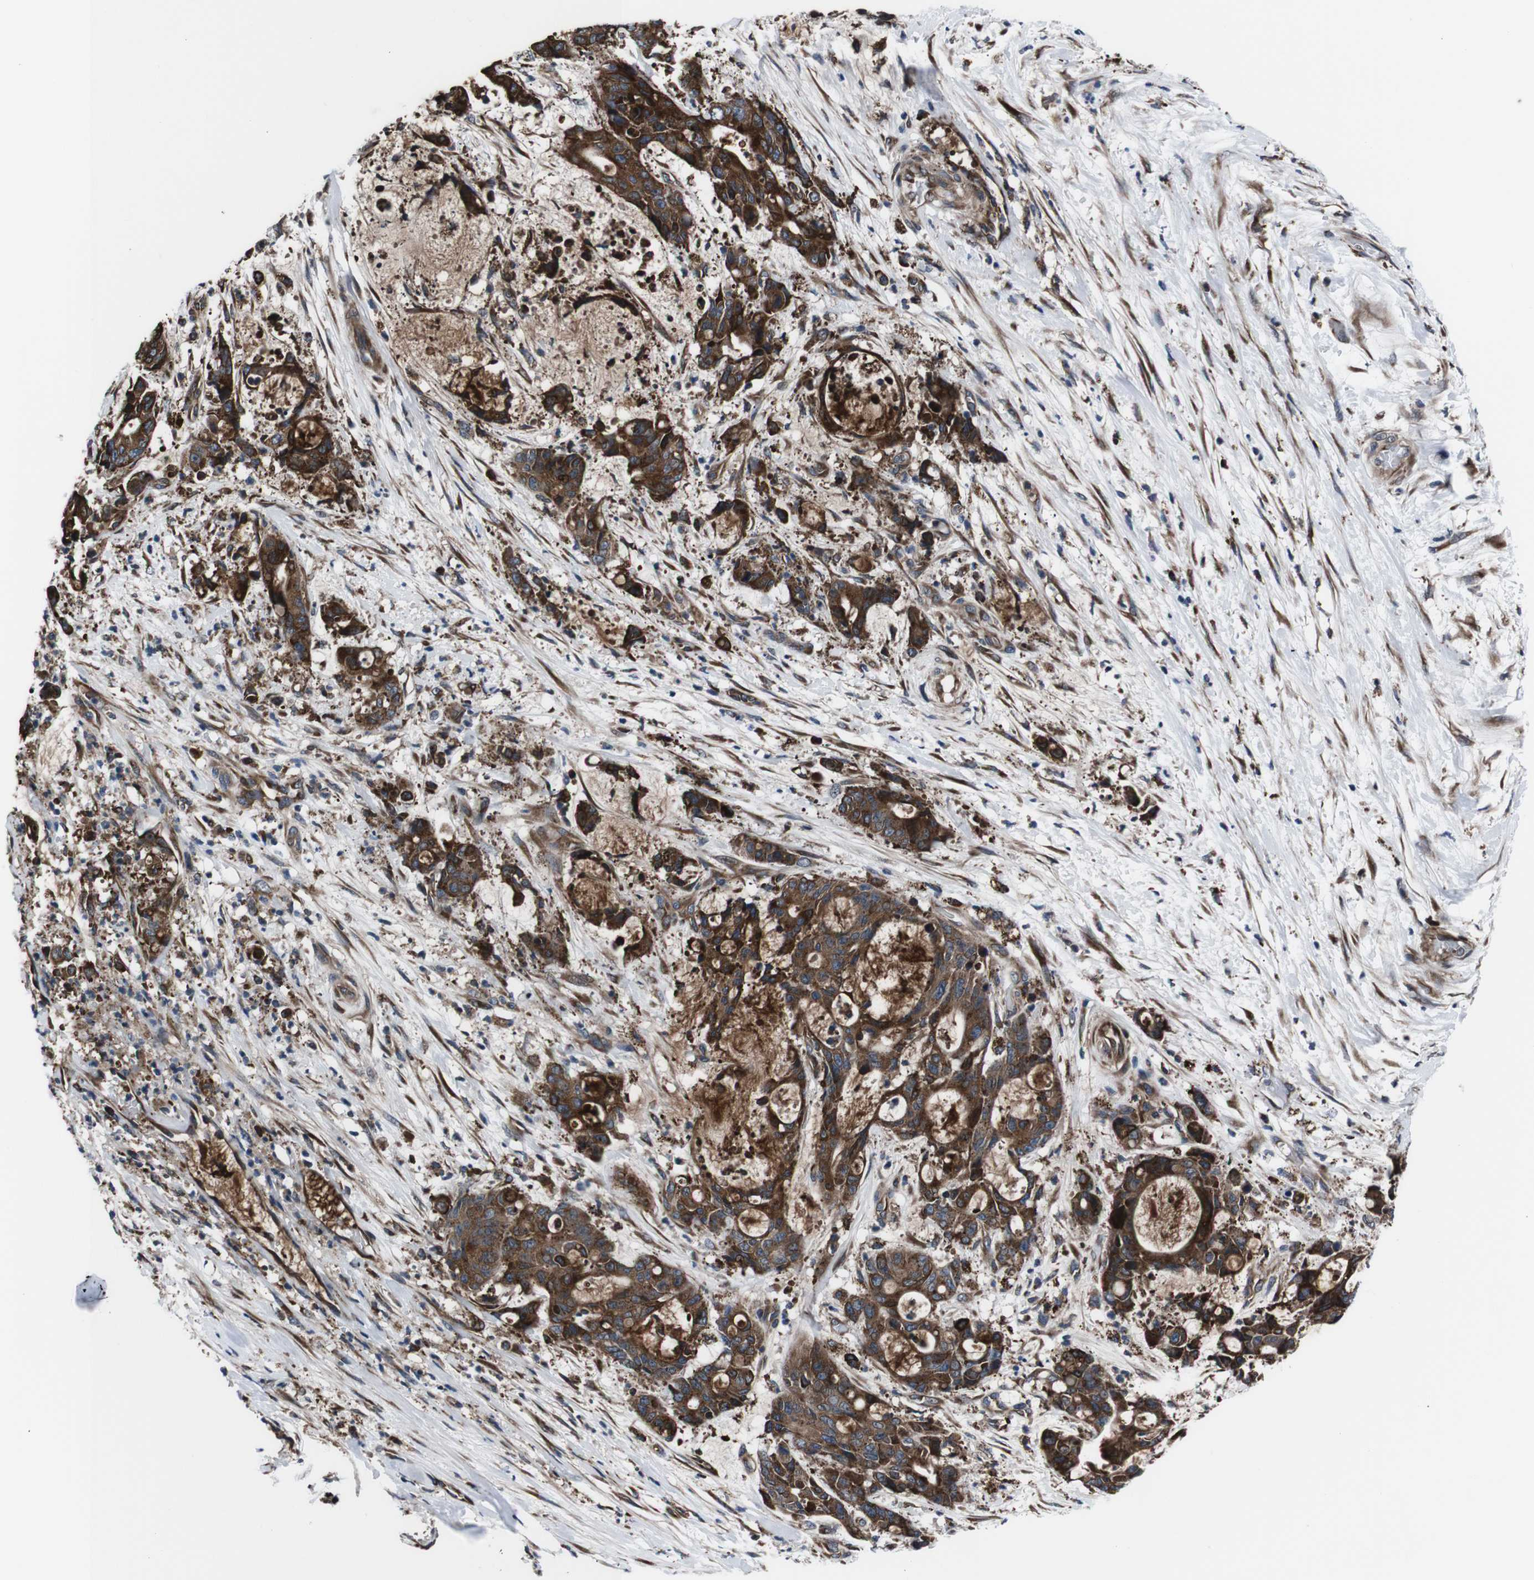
{"staining": {"intensity": "strong", "quantity": ">75%", "location": "cytoplasmic/membranous"}, "tissue": "liver cancer", "cell_type": "Tumor cells", "image_type": "cancer", "snomed": [{"axis": "morphology", "description": "Normal tissue, NOS"}, {"axis": "morphology", "description": "Cholangiocarcinoma"}, {"axis": "topography", "description": "Liver"}, {"axis": "topography", "description": "Peripheral nerve tissue"}], "caption": "DAB immunohistochemical staining of human liver cholangiocarcinoma shows strong cytoplasmic/membranous protein staining in approximately >75% of tumor cells.", "gene": "EIF4A2", "patient": {"sex": "female", "age": 73}}